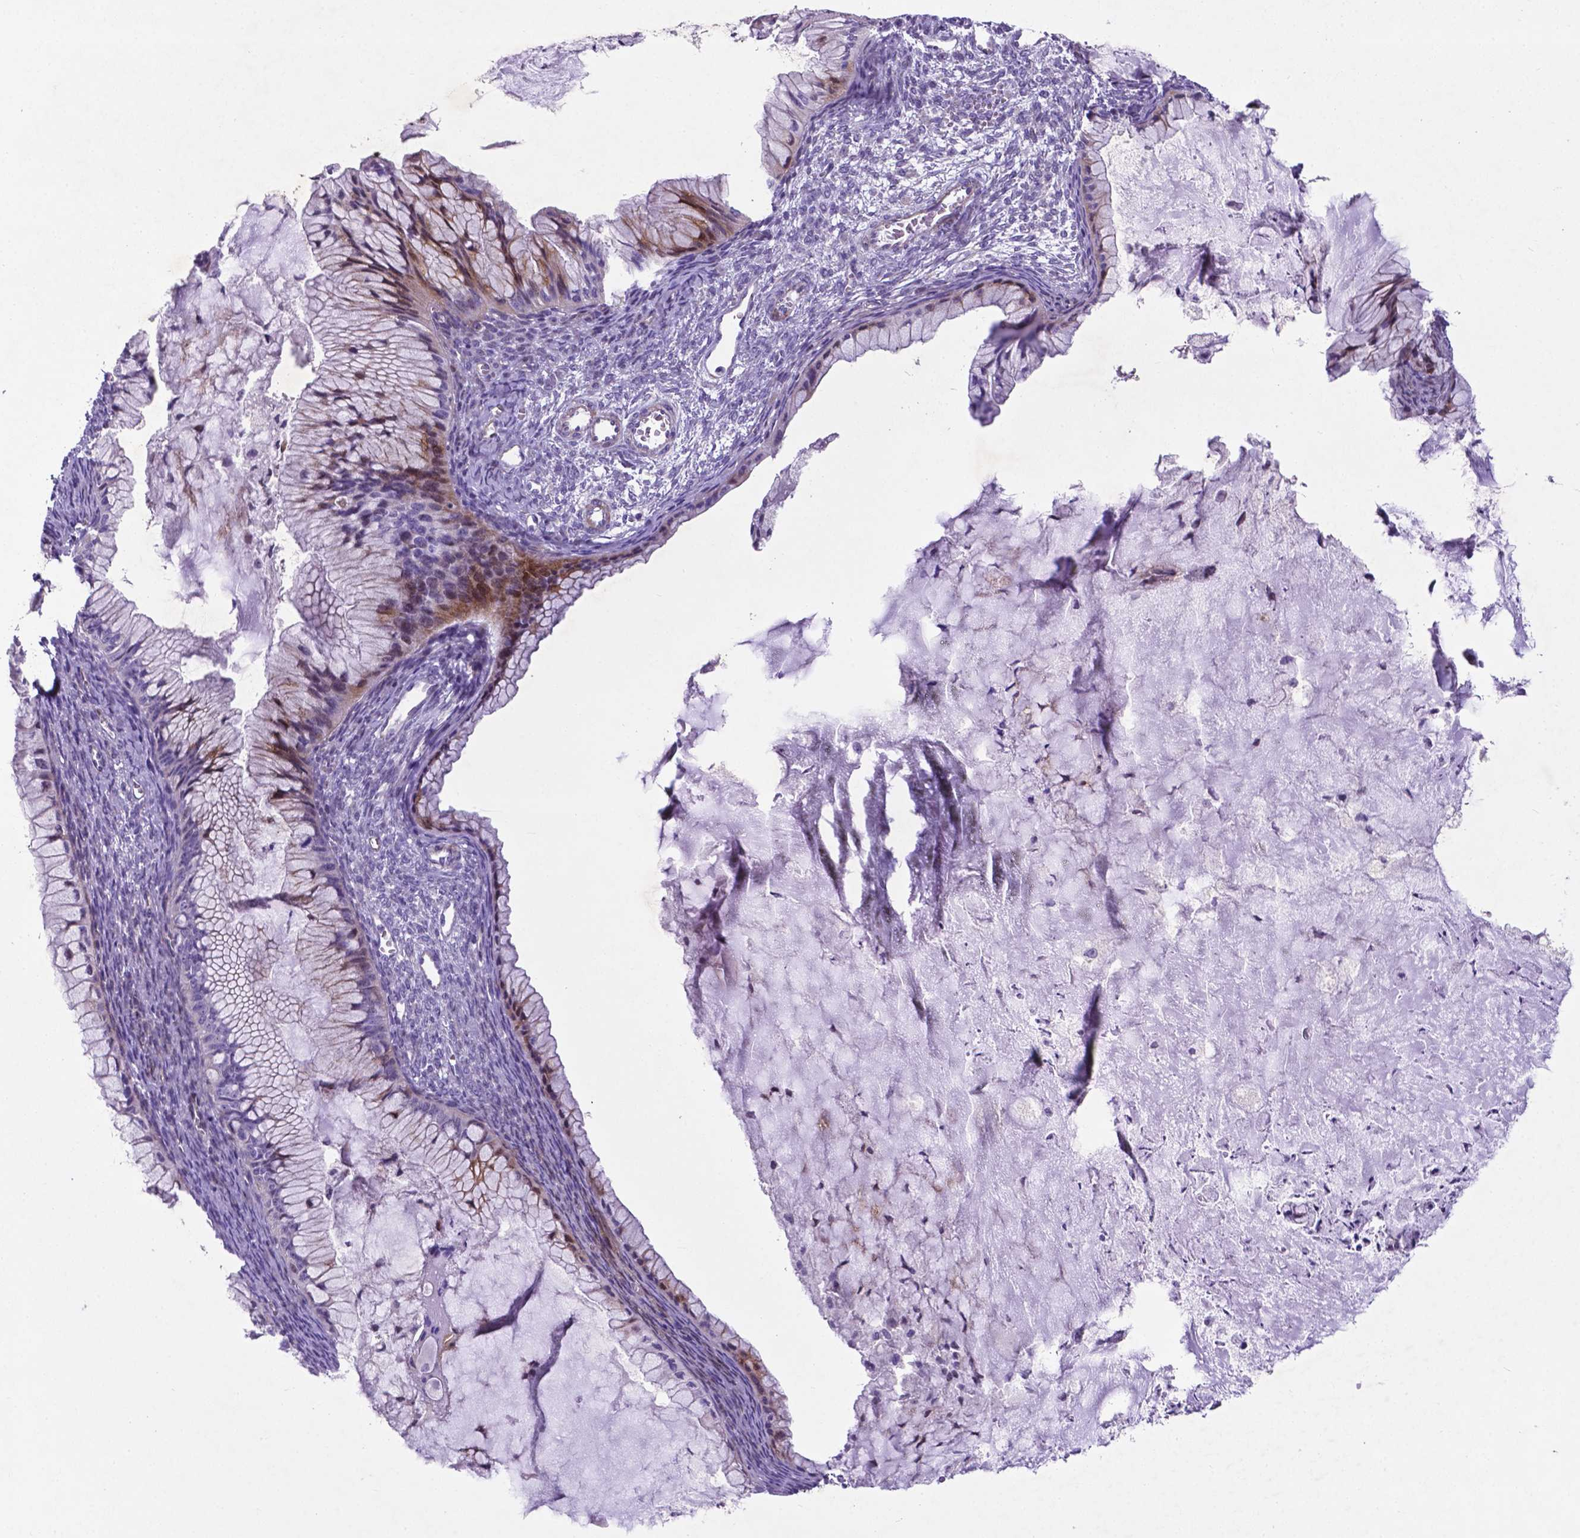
{"staining": {"intensity": "moderate", "quantity": "<25%", "location": "cytoplasmic/membranous"}, "tissue": "ovarian cancer", "cell_type": "Tumor cells", "image_type": "cancer", "snomed": [{"axis": "morphology", "description": "Cystadenocarcinoma, mucinous, NOS"}, {"axis": "topography", "description": "Ovary"}], "caption": "Ovarian cancer was stained to show a protein in brown. There is low levels of moderate cytoplasmic/membranous expression in approximately <25% of tumor cells. Nuclei are stained in blue.", "gene": "PFKFB4", "patient": {"sex": "female", "age": 72}}